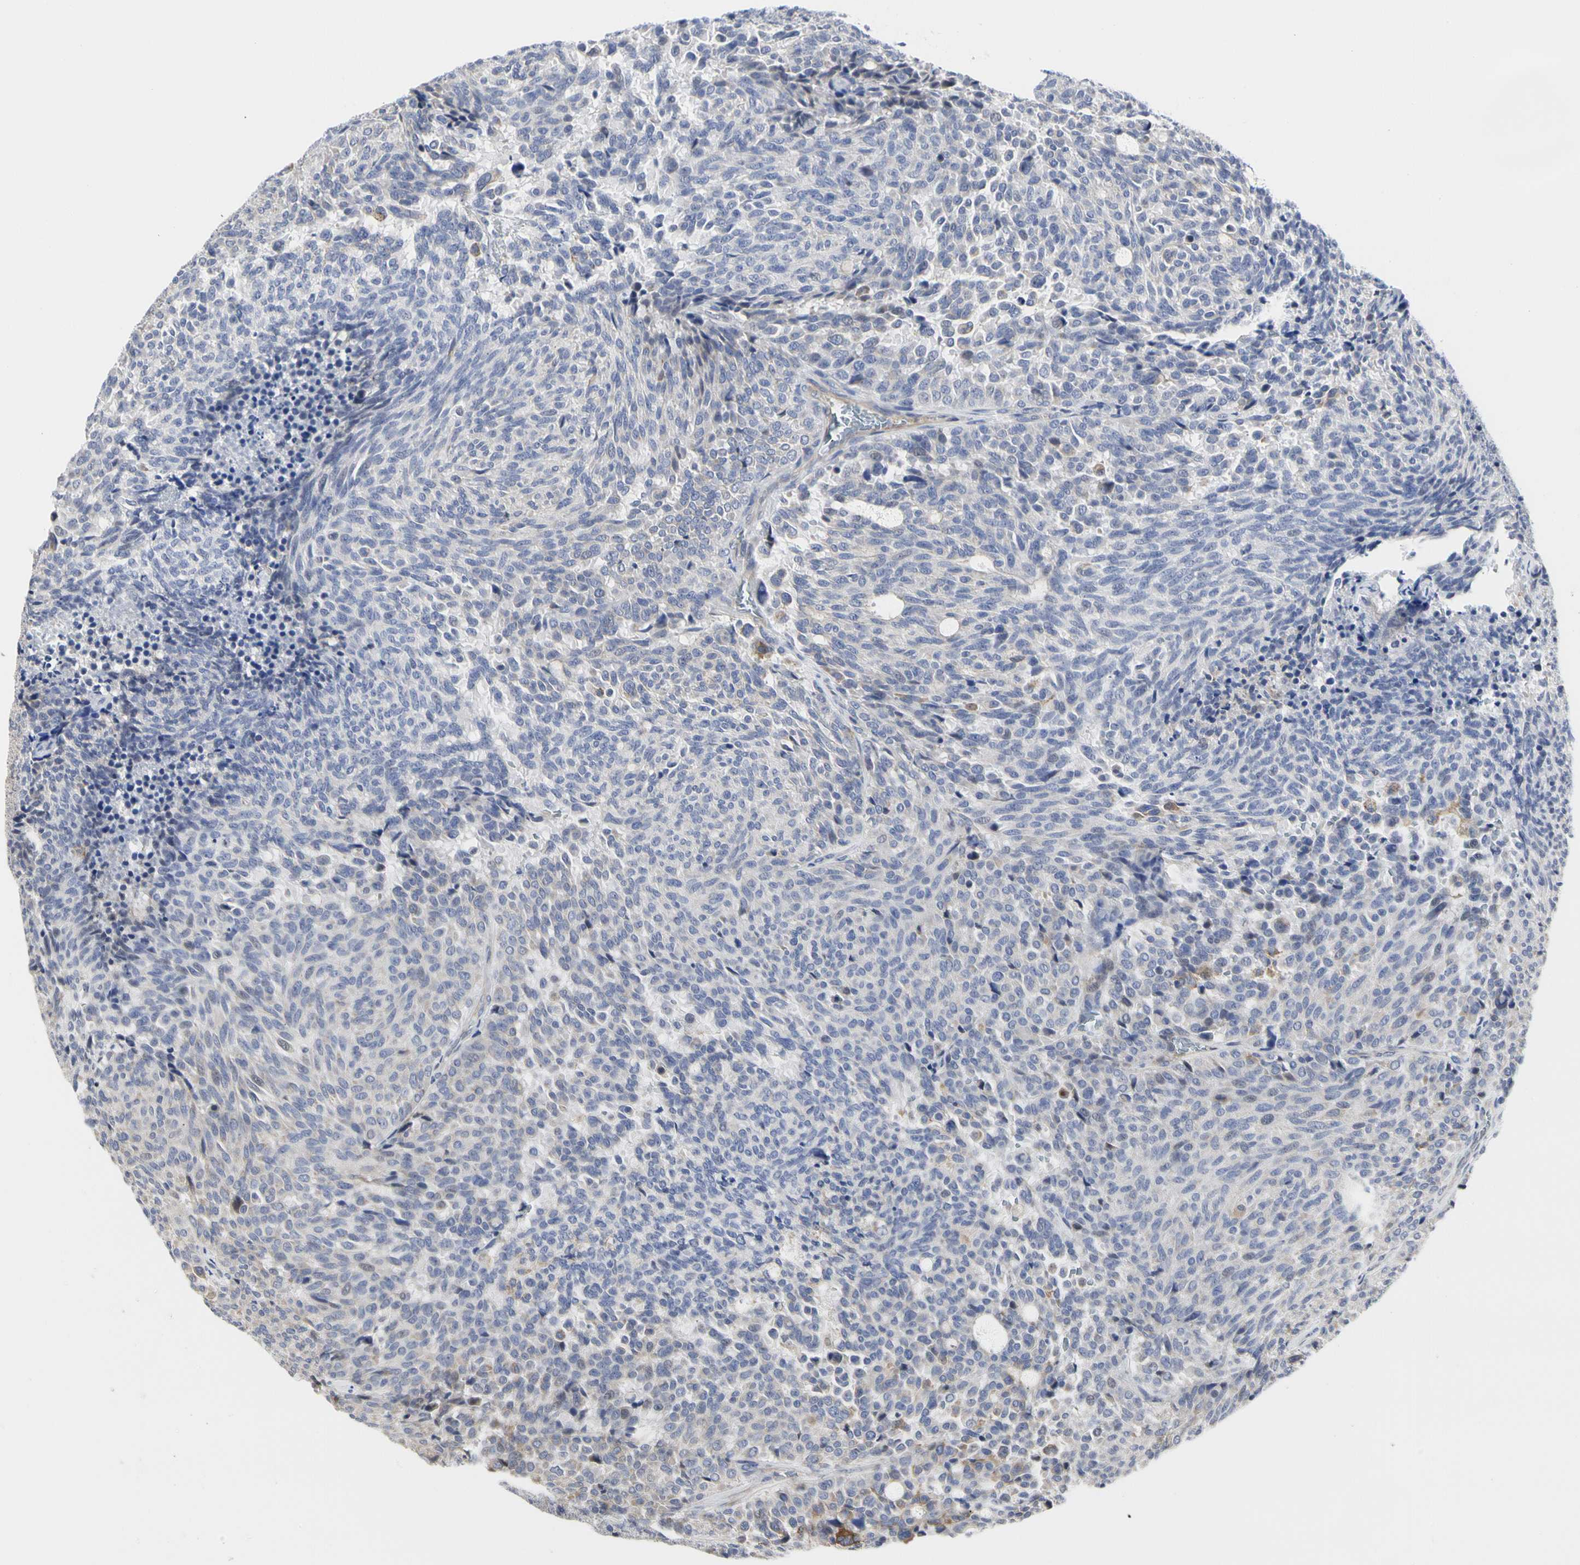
{"staining": {"intensity": "weak", "quantity": "<25%", "location": "cytoplasmic/membranous"}, "tissue": "carcinoid", "cell_type": "Tumor cells", "image_type": "cancer", "snomed": [{"axis": "morphology", "description": "Carcinoid, malignant, NOS"}, {"axis": "topography", "description": "Pancreas"}], "caption": "IHC of carcinoid (malignant) demonstrates no staining in tumor cells.", "gene": "SHANK2", "patient": {"sex": "female", "age": 54}}